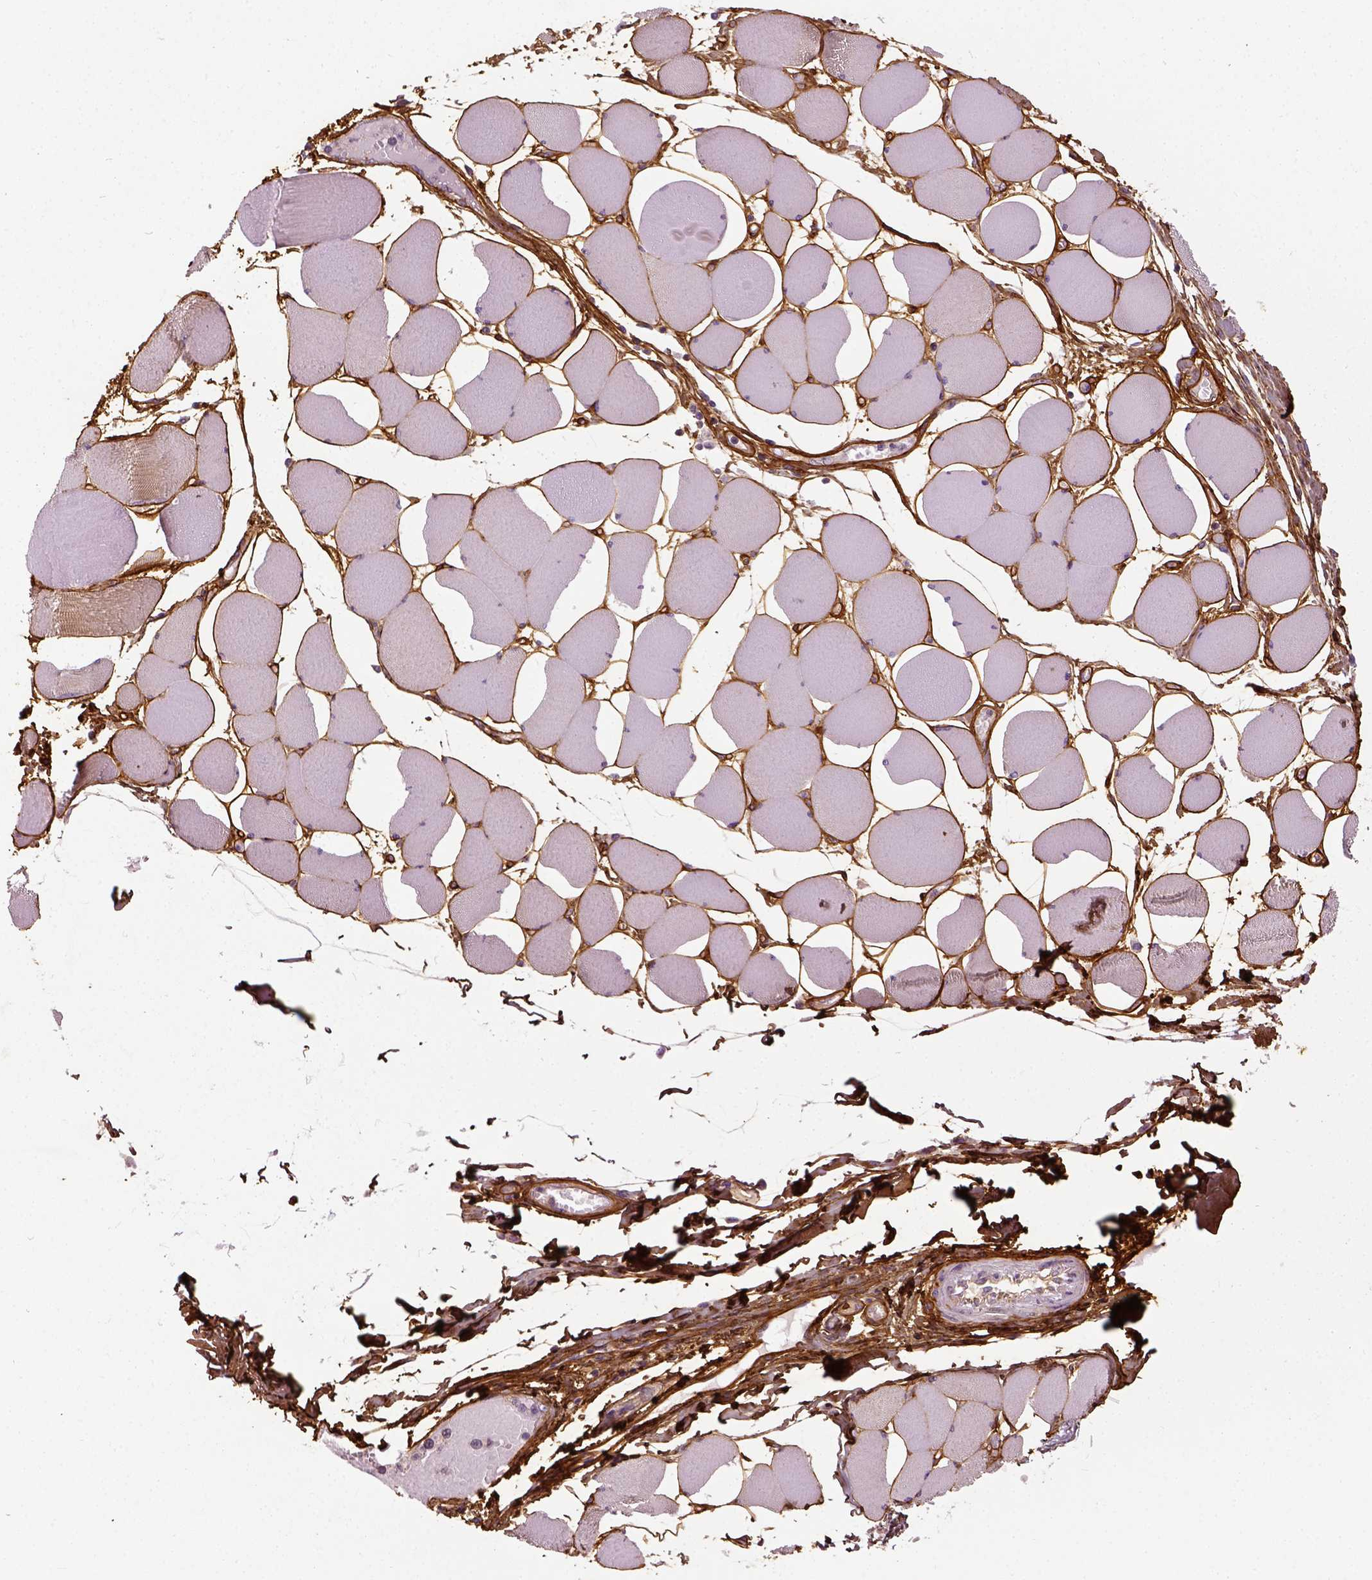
{"staining": {"intensity": "negative", "quantity": "none", "location": "none"}, "tissue": "skeletal muscle", "cell_type": "Myocytes", "image_type": "normal", "snomed": [{"axis": "morphology", "description": "Normal tissue, NOS"}, {"axis": "topography", "description": "Skeletal muscle"}], "caption": "The photomicrograph demonstrates no significant staining in myocytes of skeletal muscle. The staining was performed using DAB to visualize the protein expression in brown, while the nuclei were stained in blue with hematoxylin (Magnification: 20x).", "gene": "COL6A2", "patient": {"sex": "female", "age": 75}}